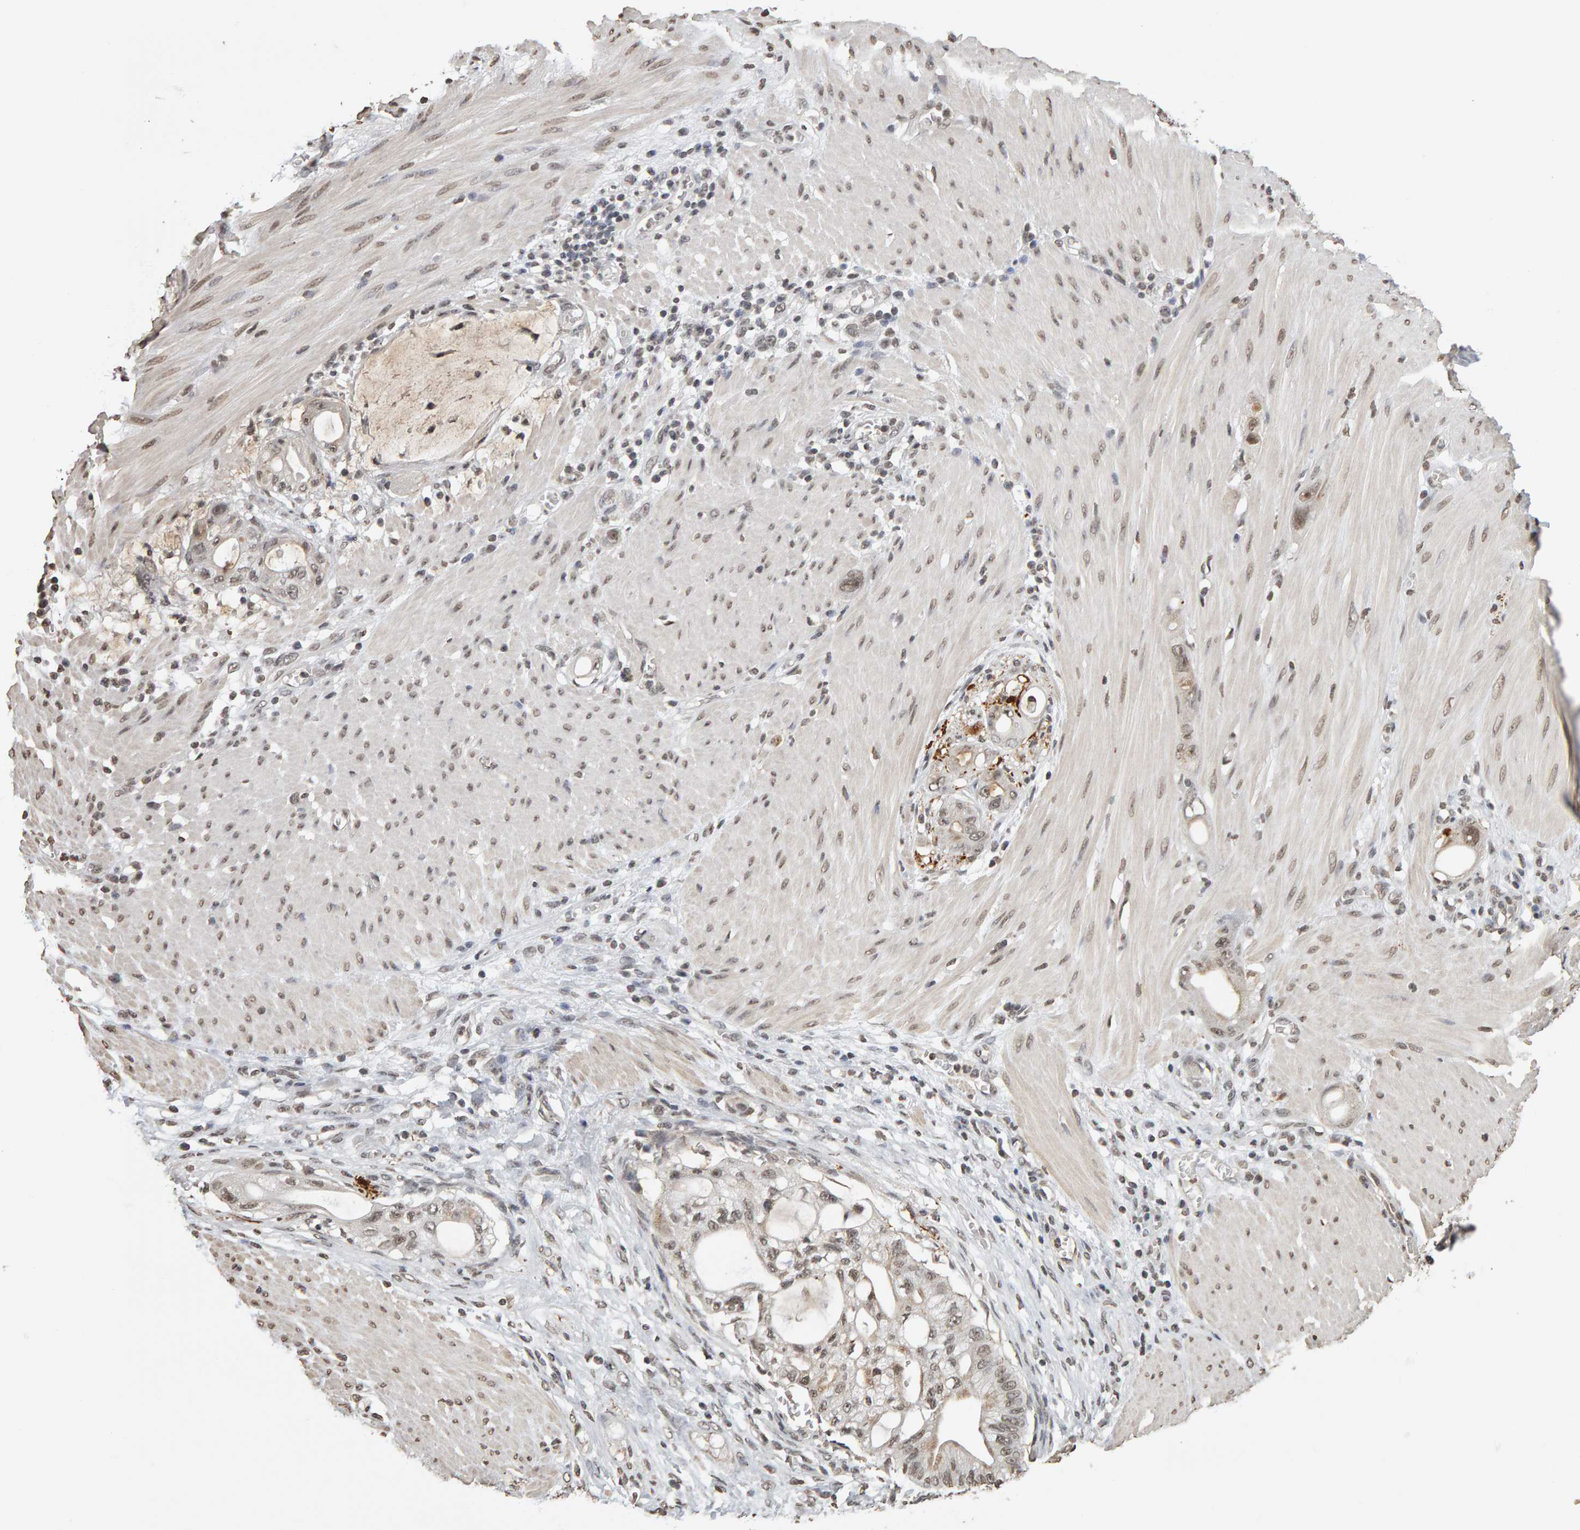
{"staining": {"intensity": "weak", "quantity": ">75%", "location": "nuclear"}, "tissue": "stomach cancer", "cell_type": "Tumor cells", "image_type": "cancer", "snomed": [{"axis": "morphology", "description": "Adenocarcinoma, NOS"}, {"axis": "topography", "description": "Stomach"}, {"axis": "topography", "description": "Stomach, lower"}], "caption": "This is an image of immunohistochemistry (IHC) staining of stomach cancer (adenocarcinoma), which shows weak expression in the nuclear of tumor cells.", "gene": "AFF4", "patient": {"sex": "female", "age": 48}}